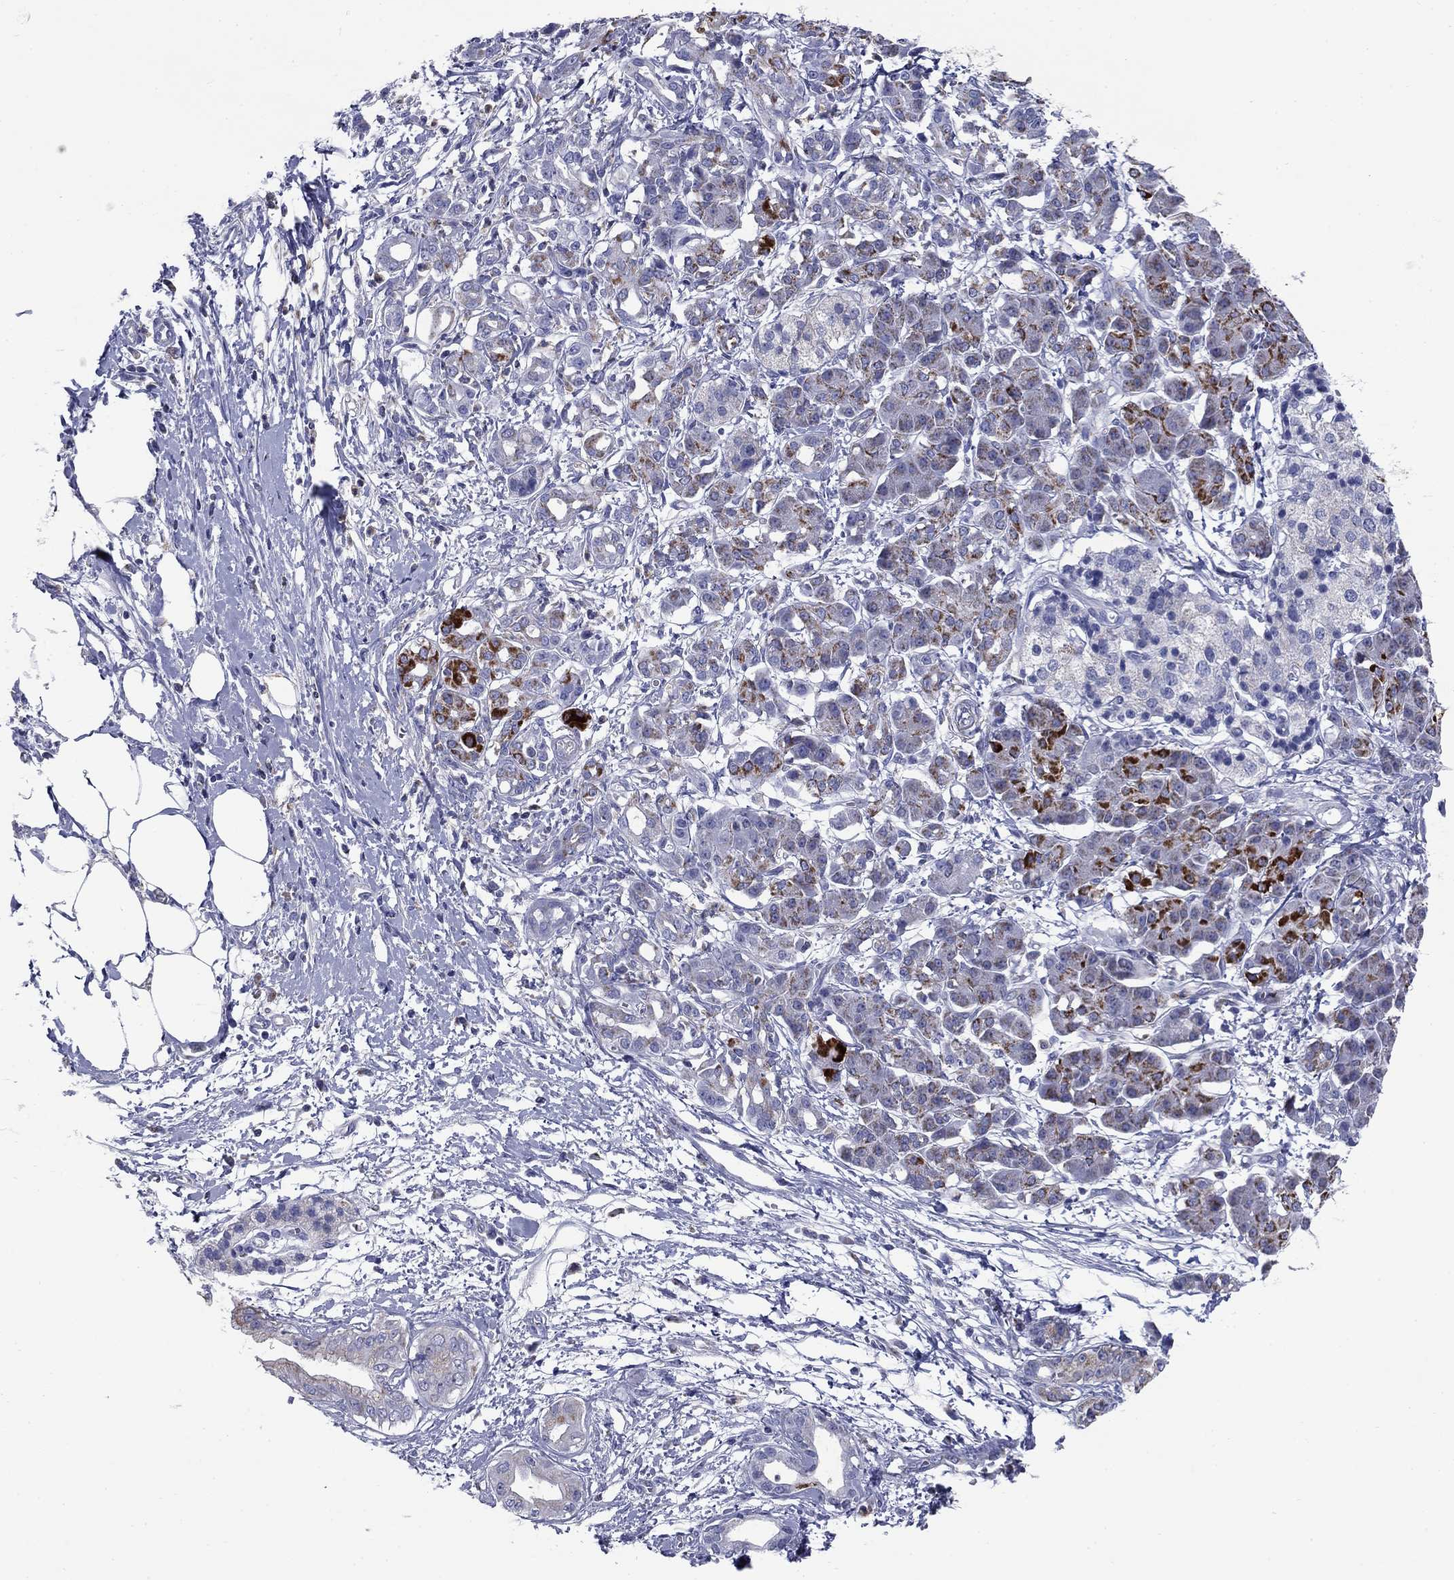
{"staining": {"intensity": "moderate", "quantity": "25%-75%", "location": "cytoplasmic/membranous"}, "tissue": "pancreatic cancer", "cell_type": "Tumor cells", "image_type": "cancer", "snomed": [{"axis": "morphology", "description": "Adenocarcinoma, NOS"}, {"axis": "topography", "description": "Pancreas"}], "caption": "The image exhibits immunohistochemical staining of pancreatic cancer (adenocarcinoma). There is moderate cytoplasmic/membranous expression is seen in approximately 25%-75% of tumor cells.", "gene": "NDUFA4L2", "patient": {"sex": "male", "age": 72}}